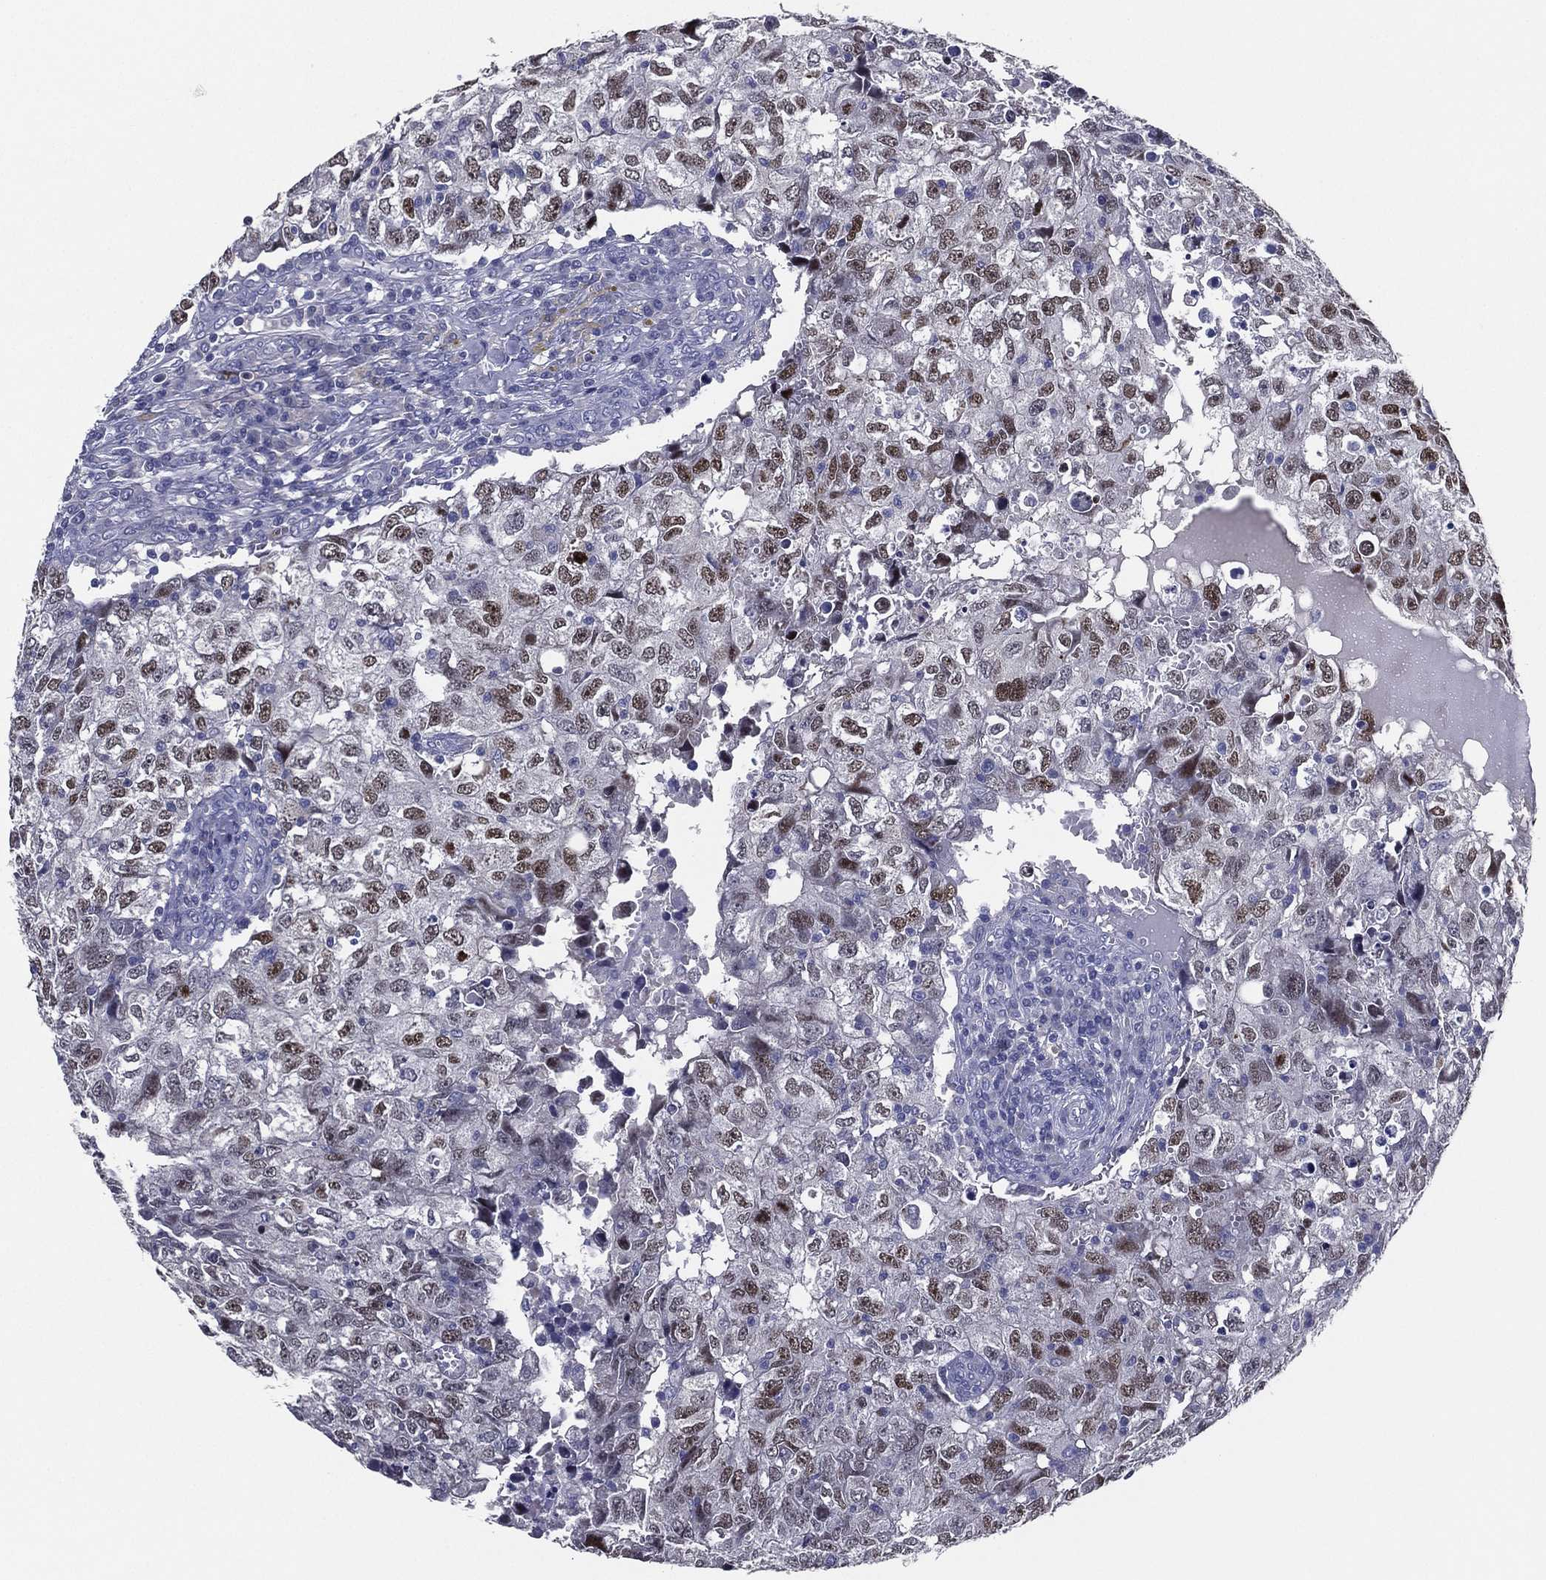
{"staining": {"intensity": "moderate", "quantity": "<25%", "location": "nuclear"}, "tissue": "breast cancer", "cell_type": "Tumor cells", "image_type": "cancer", "snomed": [{"axis": "morphology", "description": "Duct carcinoma"}, {"axis": "topography", "description": "Breast"}], "caption": "This photomicrograph exhibits IHC staining of human breast infiltrating ductal carcinoma, with low moderate nuclear expression in about <25% of tumor cells.", "gene": "TFAP2A", "patient": {"sex": "female", "age": 30}}